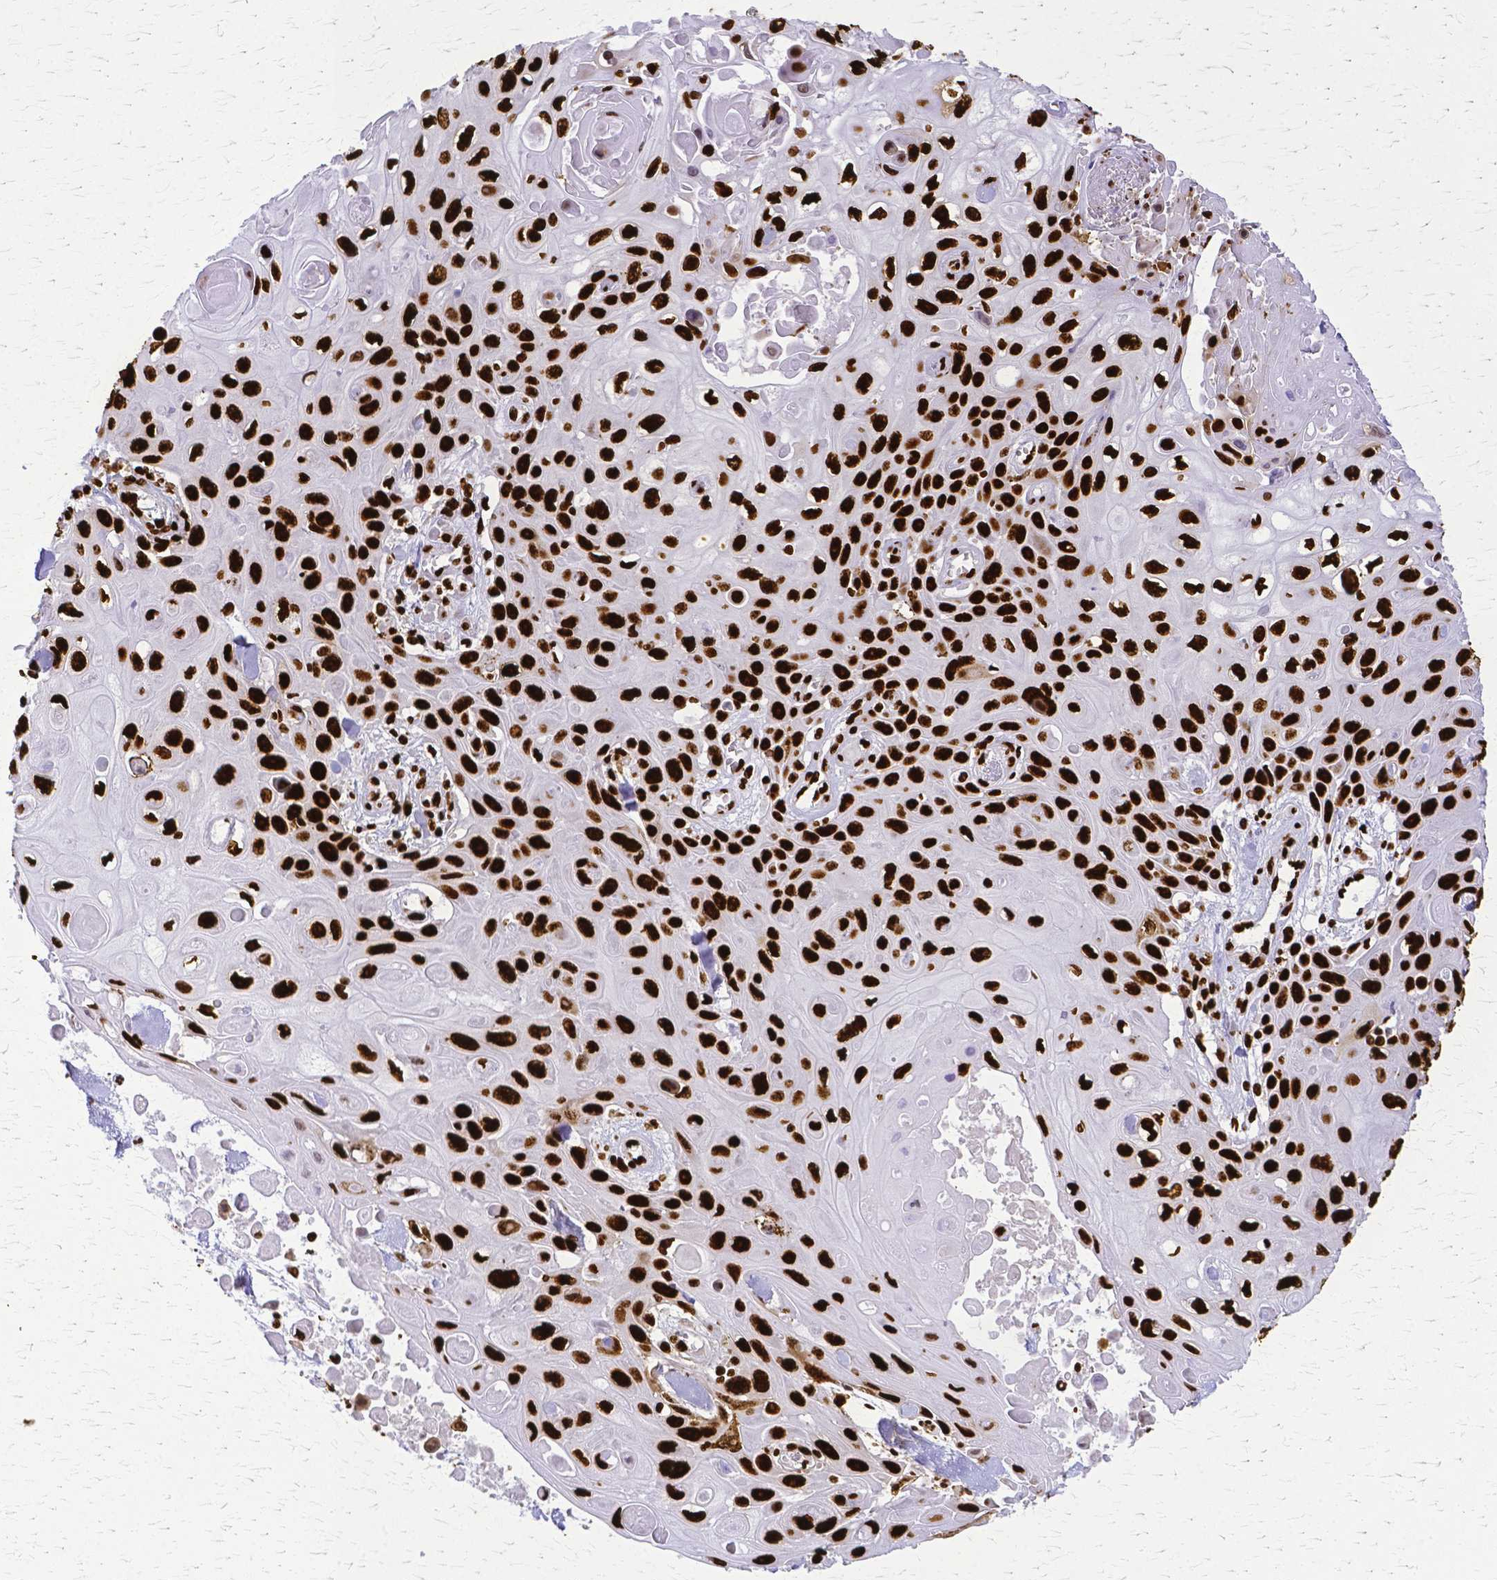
{"staining": {"intensity": "strong", "quantity": ">75%", "location": "nuclear"}, "tissue": "skin cancer", "cell_type": "Tumor cells", "image_type": "cancer", "snomed": [{"axis": "morphology", "description": "Squamous cell carcinoma, NOS"}, {"axis": "topography", "description": "Skin"}], "caption": "Immunohistochemical staining of human squamous cell carcinoma (skin) exhibits high levels of strong nuclear protein positivity in about >75% of tumor cells.", "gene": "SFPQ", "patient": {"sex": "male", "age": 82}}